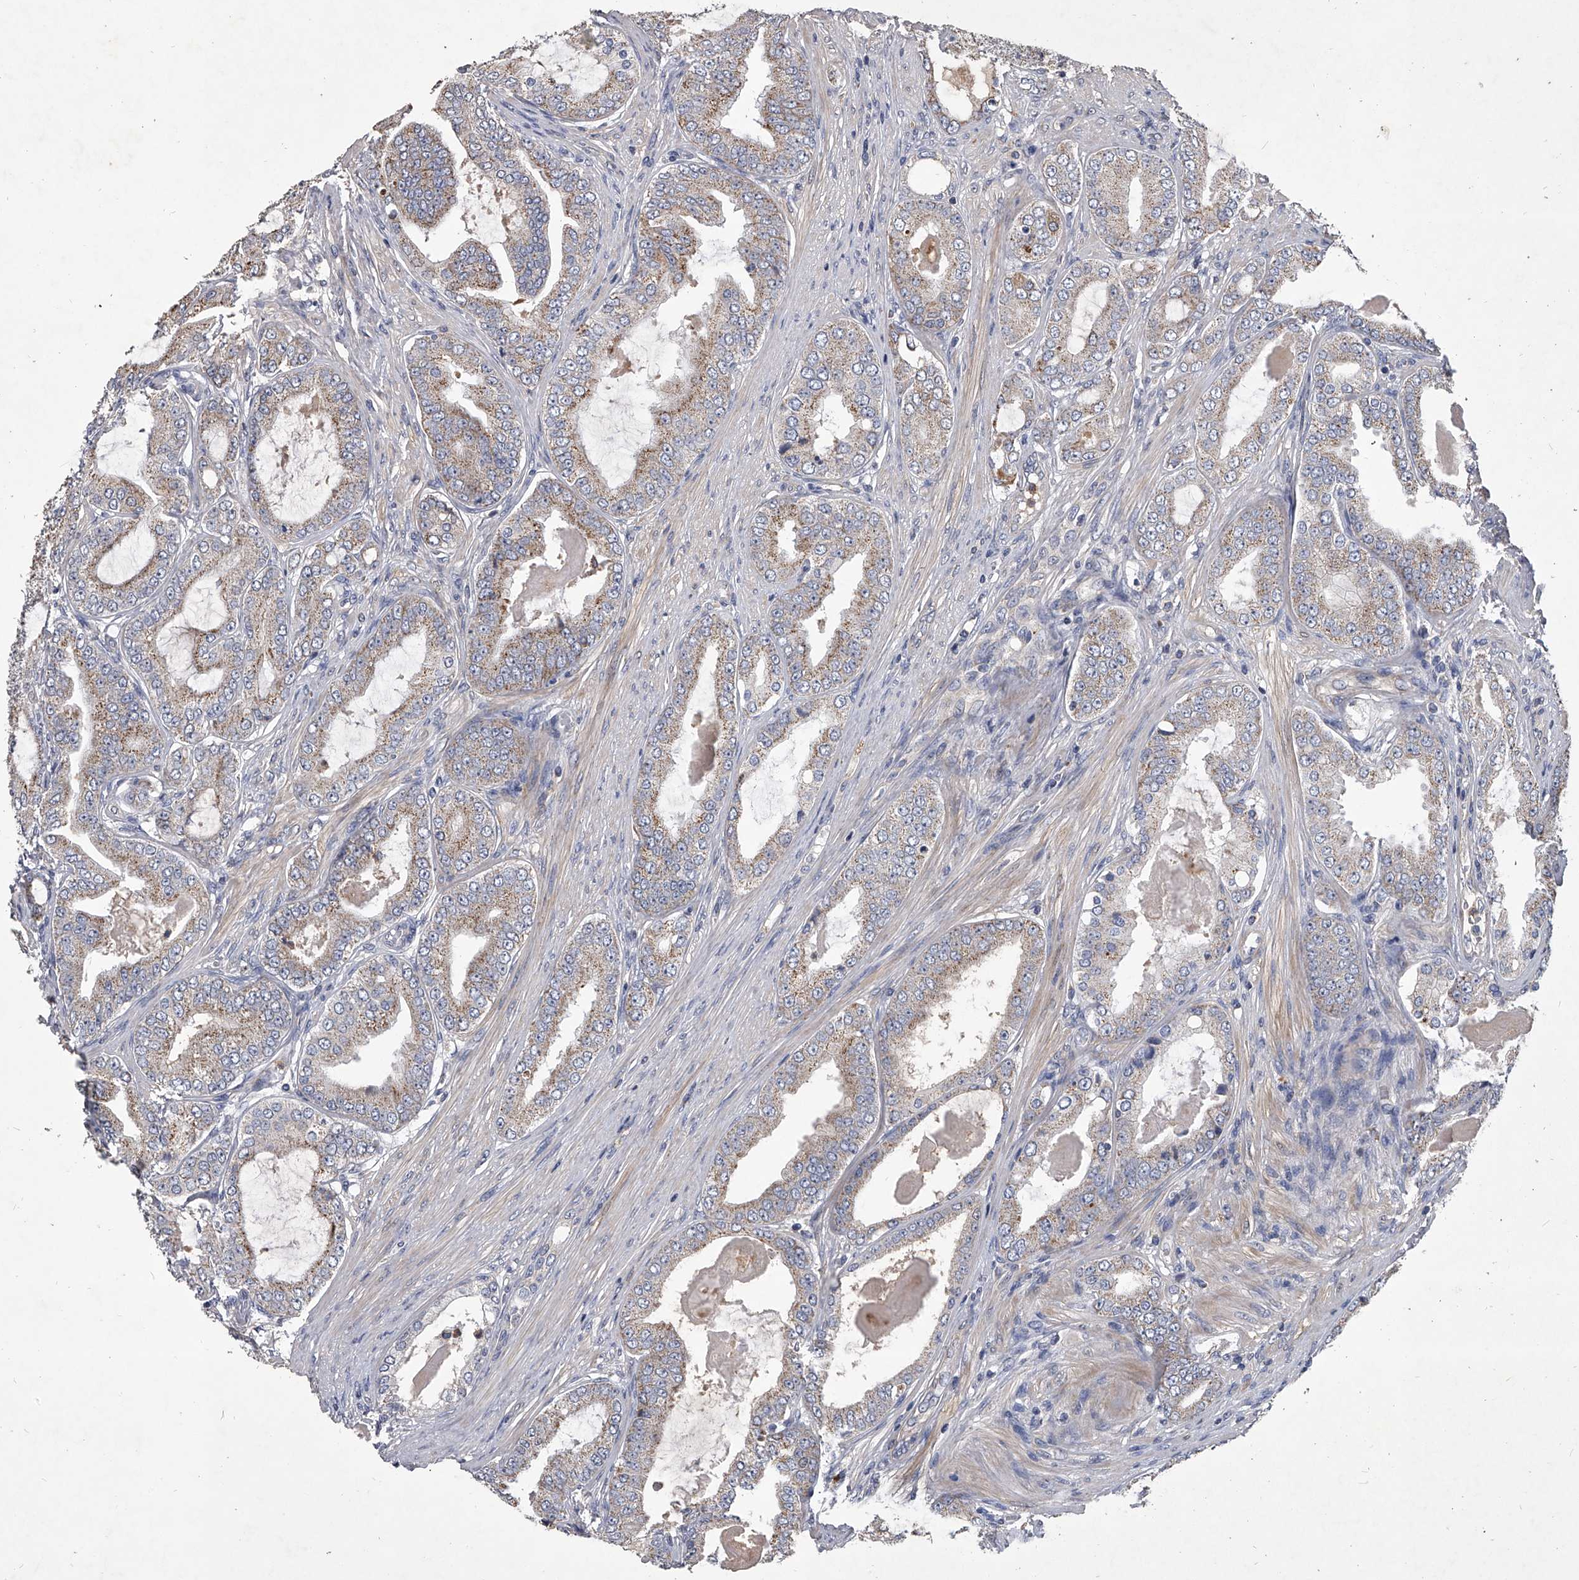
{"staining": {"intensity": "moderate", "quantity": "25%-75%", "location": "cytoplasmic/membranous"}, "tissue": "prostate cancer", "cell_type": "Tumor cells", "image_type": "cancer", "snomed": [{"axis": "morphology", "description": "Adenocarcinoma, High grade"}, {"axis": "topography", "description": "Prostate"}], "caption": "Moderate cytoplasmic/membranous positivity is appreciated in about 25%-75% of tumor cells in prostate cancer. The protein of interest is shown in brown color, while the nuclei are stained blue.", "gene": "NRP1", "patient": {"sex": "male", "age": 60}}